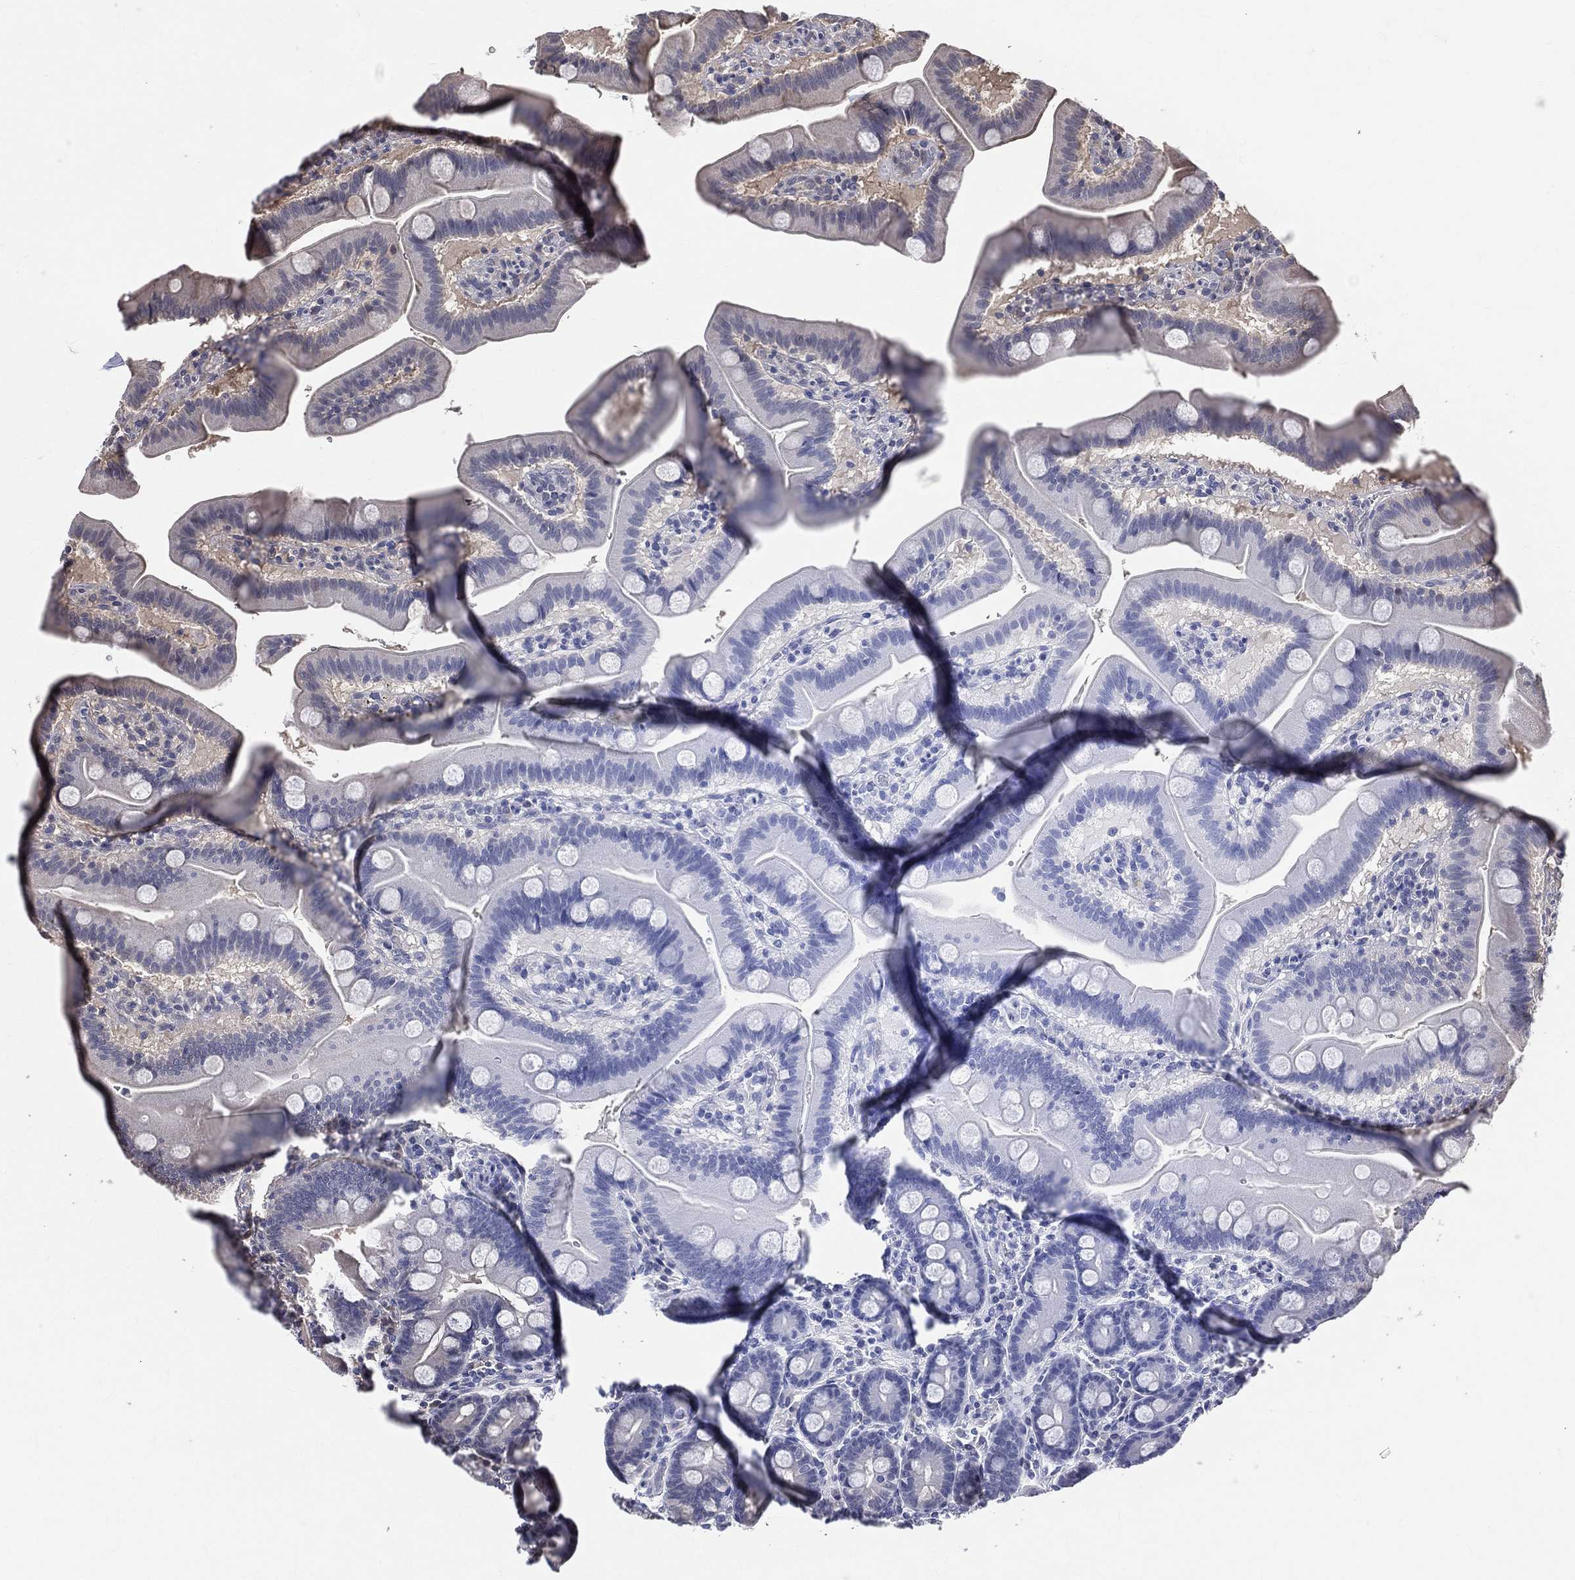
{"staining": {"intensity": "negative", "quantity": "none", "location": "none"}, "tissue": "duodenum", "cell_type": "Glandular cells", "image_type": "normal", "snomed": [{"axis": "morphology", "description": "Normal tissue, NOS"}, {"axis": "topography", "description": "Duodenum"}], "caption": "This image is of benign duodenum stained with IHC to label a protein in brown with the nuclei are counter-stained blue. There is no expression in glandular cells. (DAB (3,3'-diaminobenzidine) immunohistochemistry, high magnification).", "gene": "DLG4", "patient": {"sex": "male", "age": 59}}